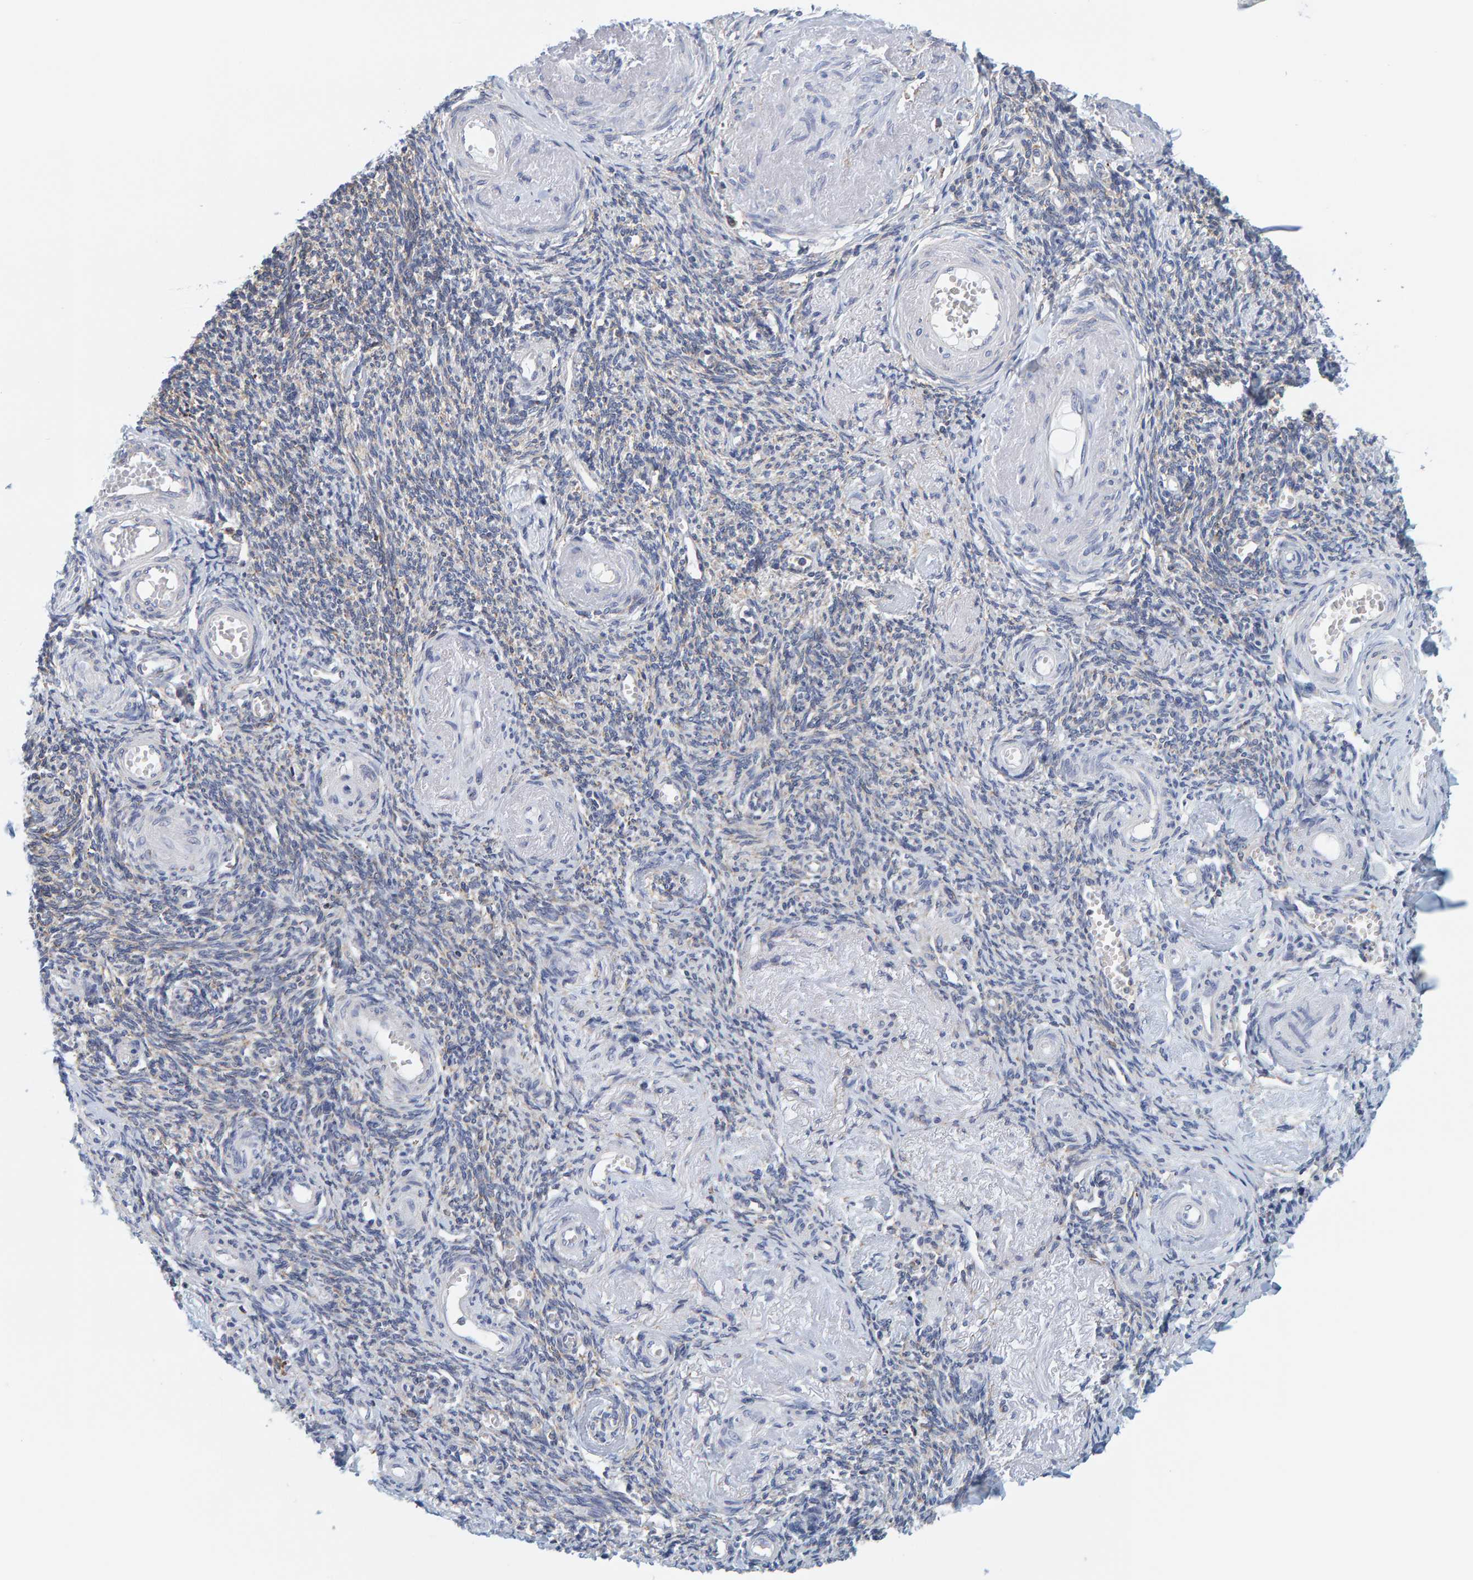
{"staining": {"intensity": "negative", "quantity": "none", "location": "none"}, "tissue": "adipose tissue", "cell_type": "Adipocytes", "image_type": "normal", "snomed": [{"axis": "morphology", "description": "Normal tissue, NOS"}, {"axis": "topography", "description": "Vascular tissue"}, {"axis": "topography", "description": "Fallopian tube"}, {"axis": "topography", "description": "Ovary"}], "caption": "Adipocytes show no significant staining in unremarkable adipose tissue. The staining is performed using DAB brown chromogen with nuclei counter-stained in using hematoxylin.", "gene": "SGPL1", "patient": {"sex": "female", "age": 67}}